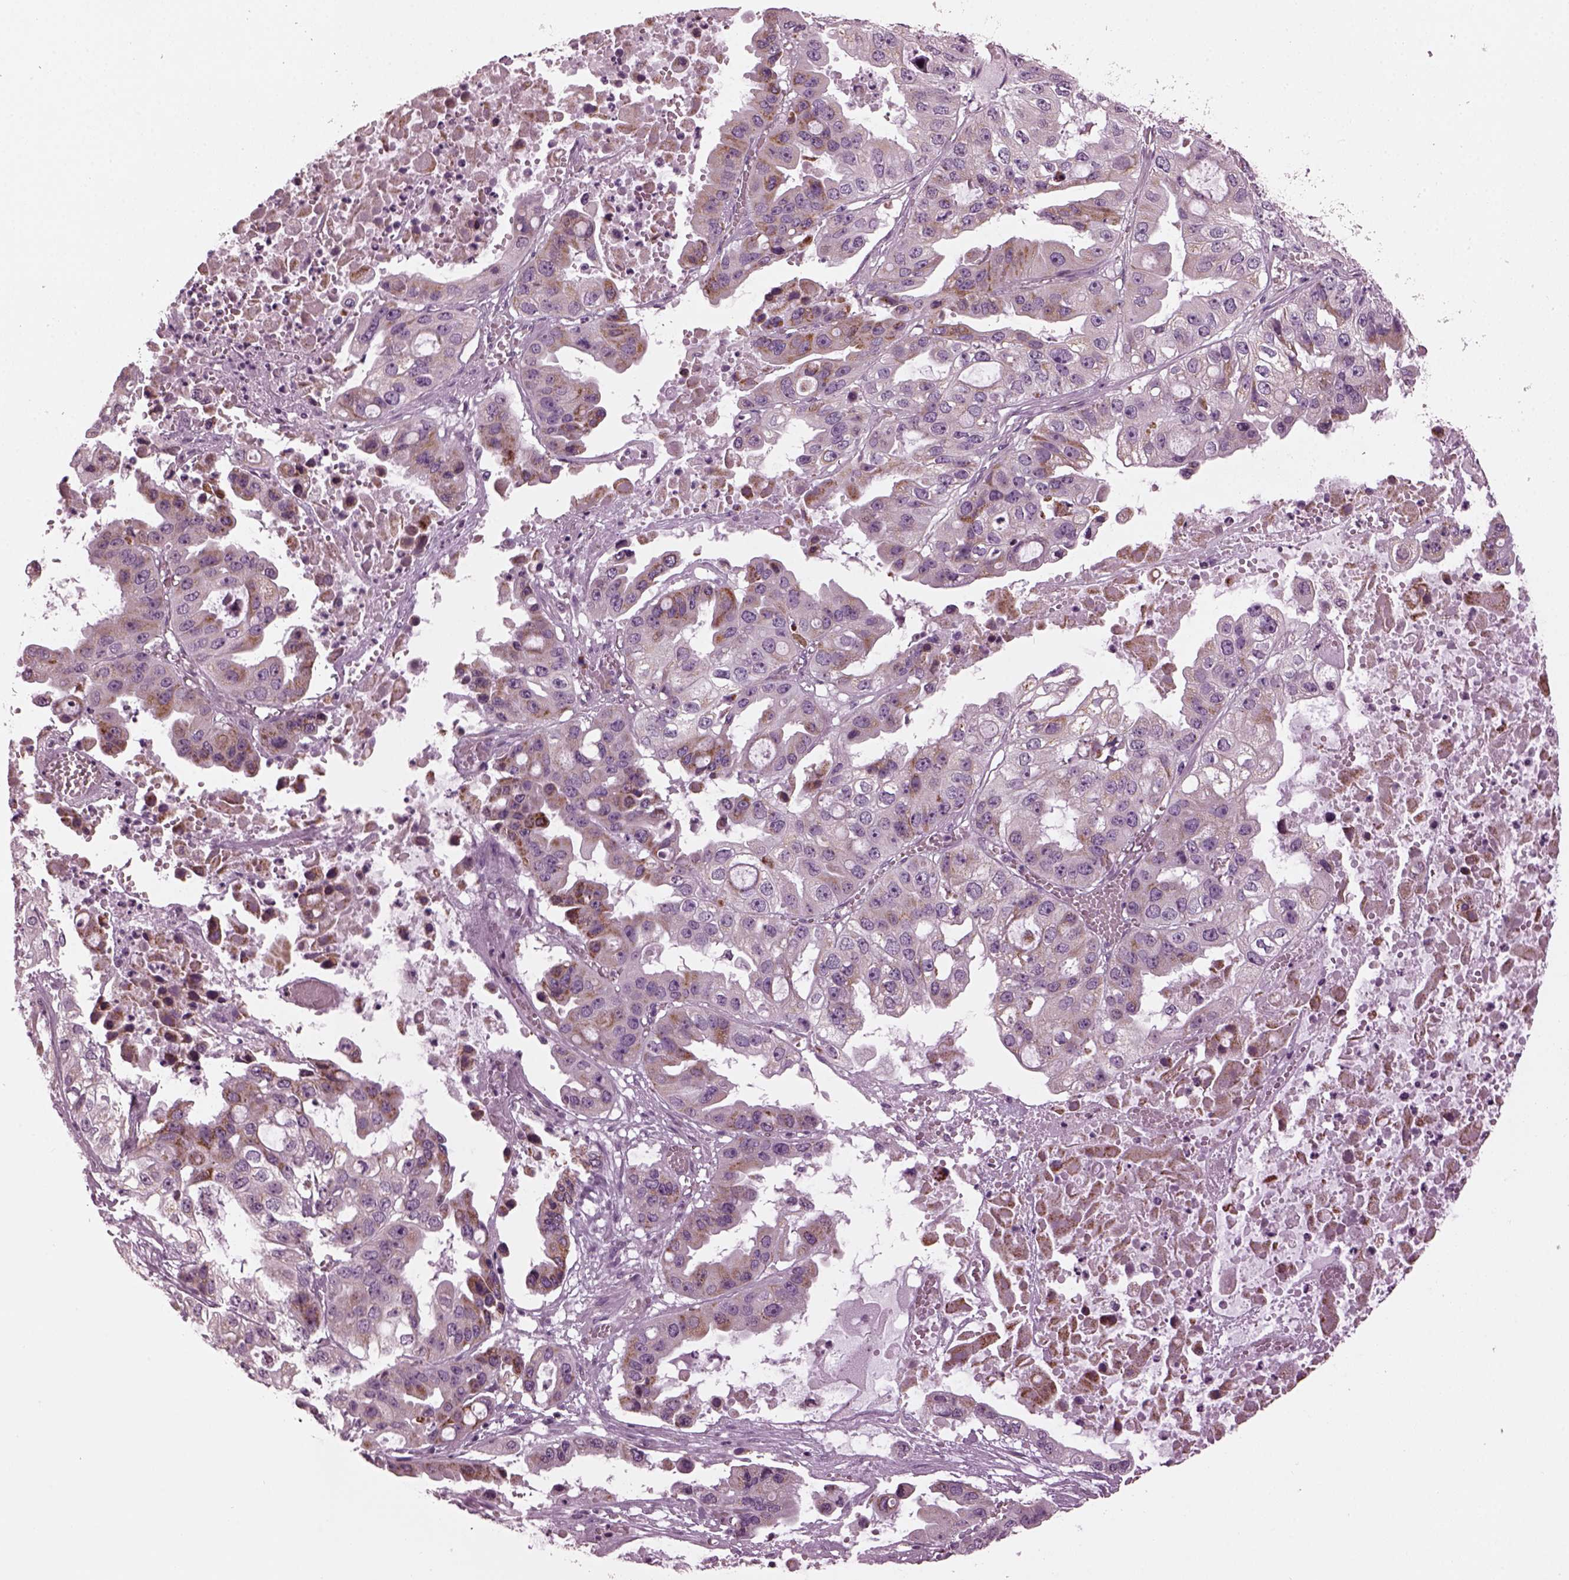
{"staining": {"intensity": "strong", "quantity": "<25%", "location": "cytoplasmic/membranous"}, "tissue": "ovarian cancer", "cell_type": "Tumor cells", "image_type": "cancer", "snomed": [{"axis": "morphology", "description": "Cystadenocarcinoma, serous, NOS"}, {"axis": "topography", "description": "Ovary"}], "caption": "Brown immunohistochemical staining in ovarian cancer reveals strong cytoplasmic/membranous expression in approximately <25% of tumor cells. The staining was performed using DAB to visualize the protein expression in brown, while the nuclei were stained in blue with hematoxylin (Magnification: 20x).", "gene": "RIMS2", "patient": {"sex": "female", "age": 56}}